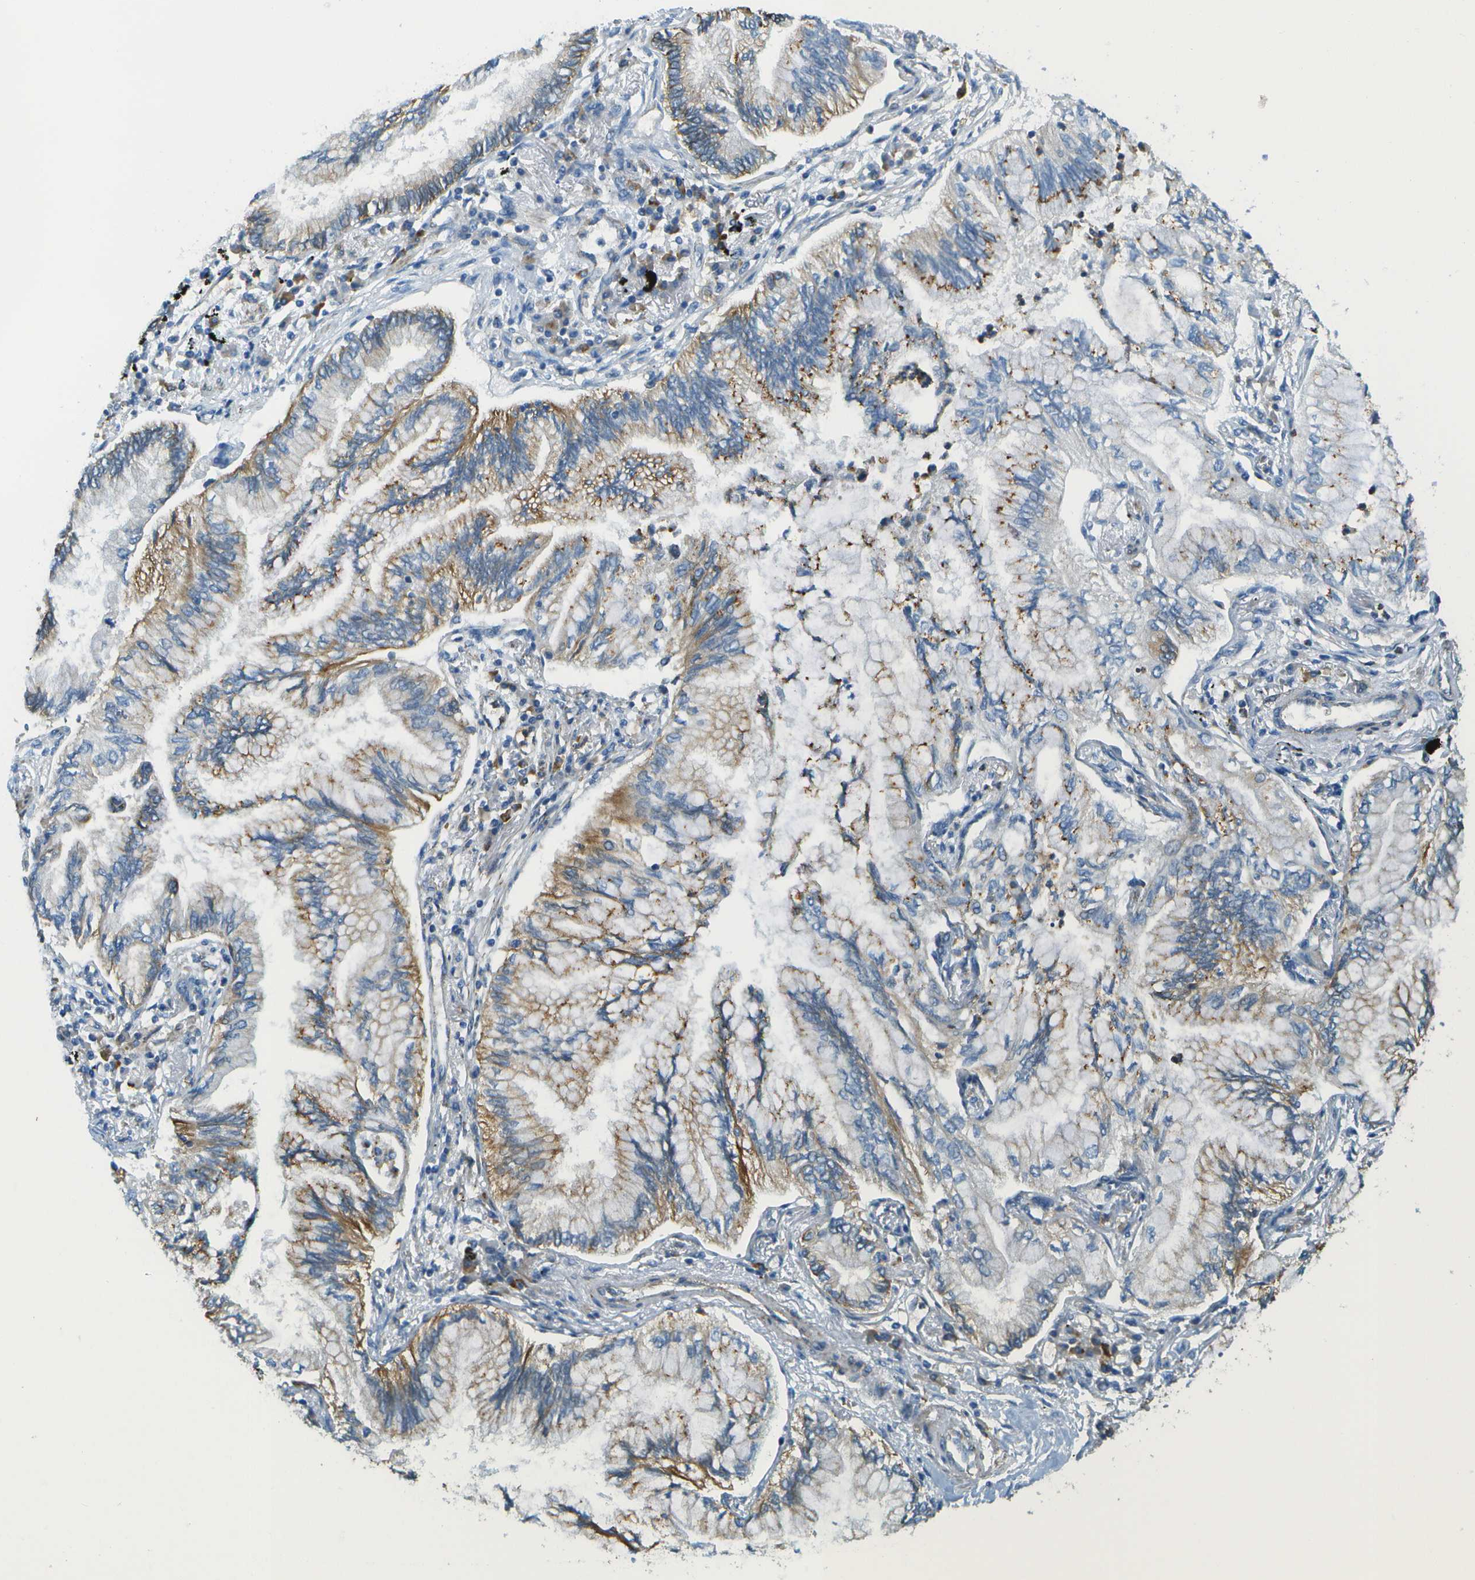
{"staining": {"intensity": "weak", "quantity": "25%-75%", "location": "cytoplasmic/membranous"}, "tissue": "lung cancer", "cell_type": "Tumor cells", "image_type": "cancer", "snomed": [{"axis": "morphology", "description": "Normal tissue, NOS"}, {"axis": "morphology", "description": "Adenocarcinoma, NOS"}, {"axis": "topography", "description": "Bronchus"}, {"axis": "topography", "description": "Lung"}], "caption": "Adenocarcinoma (lung) stained with a protein marker shows weak staining in tumor cells.", "gene": "MYH11", "patient": {"sex": "female", "age": 70}}